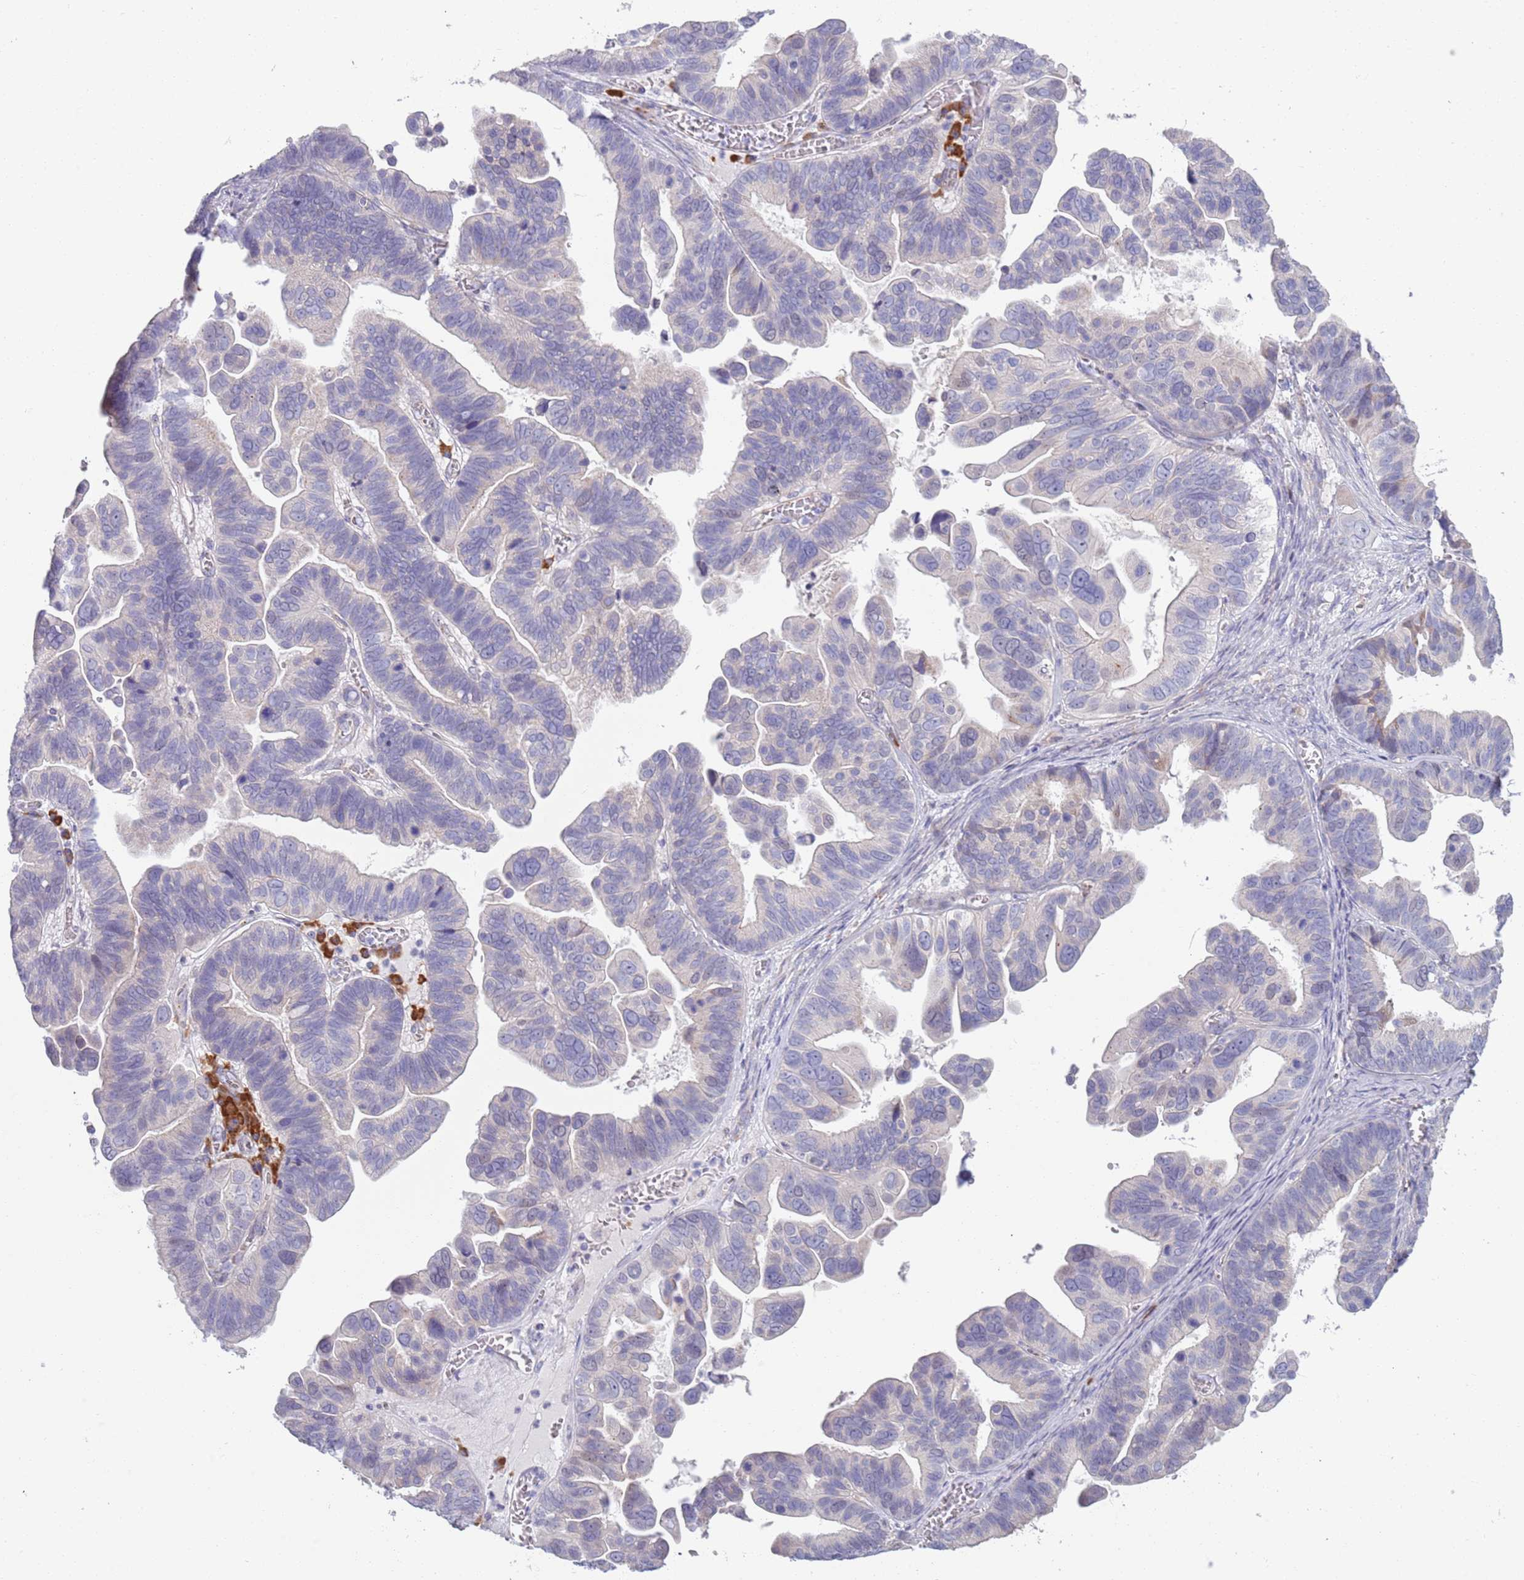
{"staining": {"intensity": "negative", "quantity": "none", "location": "none"}, "tissue": "ovarian cancer", "cell_type": "Tumor cells", "image_type": "cancer", "snomed": [{"axis": "morphology", "description": "Cystadenocarcinoma, serous, NOS"}, {"axis": "topography", "description": "Ovary"}], "caption": "Ovarian serous cystadenocarcinoma was stained to show a protein in brown. There is no significant staining in tumor cells.", "gene": "LTB", "patient": {"sex": "female", "age": 56}}